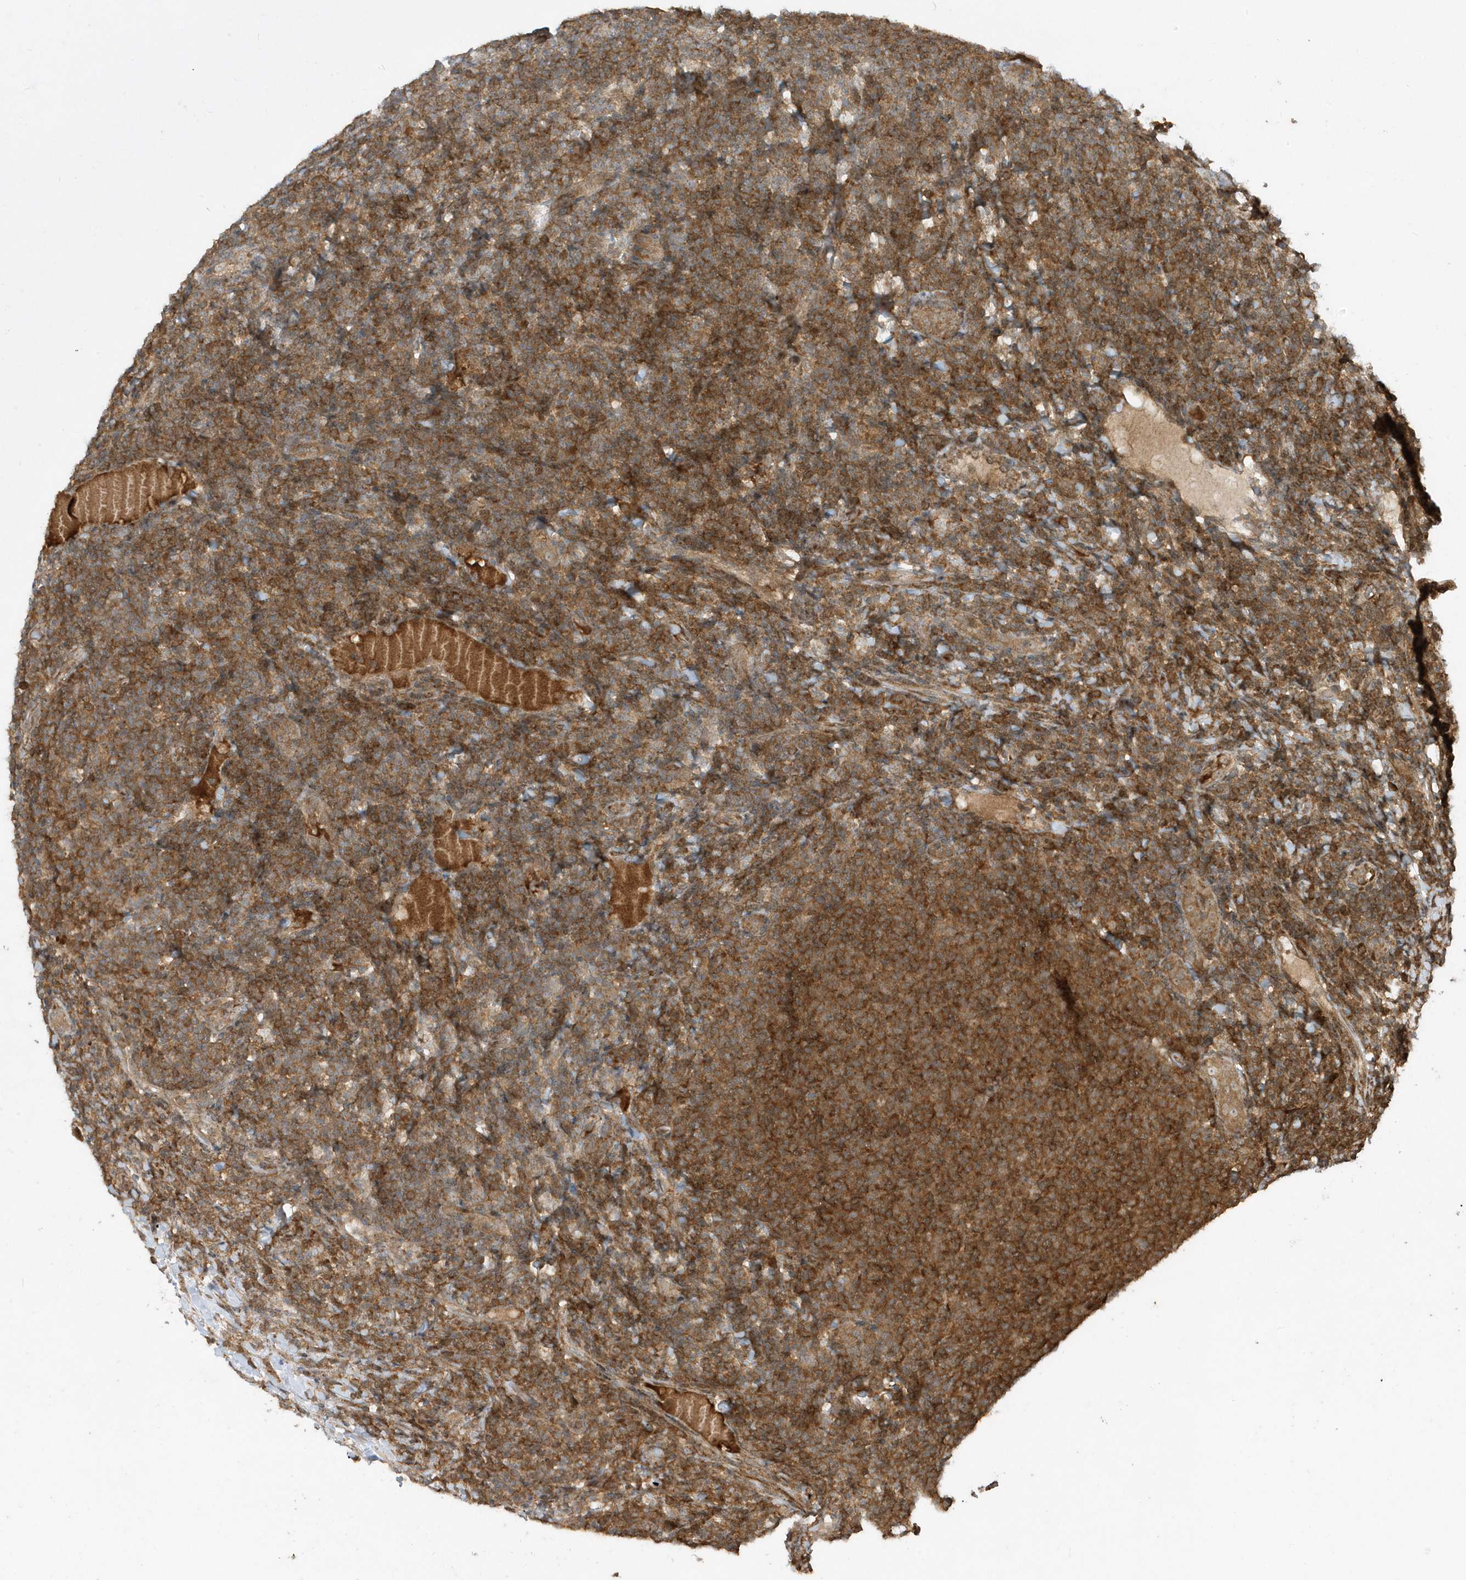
{"staining": {"intensity": "moderate", "quantity": ">75%", "location": "cytoplasmic/membranous"}, "tissue": "lymphoma", "cell_type": "Tumor cells", "image_type": "cancer", "snomed": [{"axis": "morphology", "description": "Malignant lymphoma, non-Hodgkin's type, Low grade"}, {"axis": "topography", "description": "Lymph node"}], "caption": "Brown immunohistochemical staining in malignant lymphoma, non-Hodgkin's type (low-grade) exhibits moderate cytoplasmic/membranous staining in about >75% of tumor cells.", "gene": "STAMBP", "patient": {"sex": "male", "age": 66}}